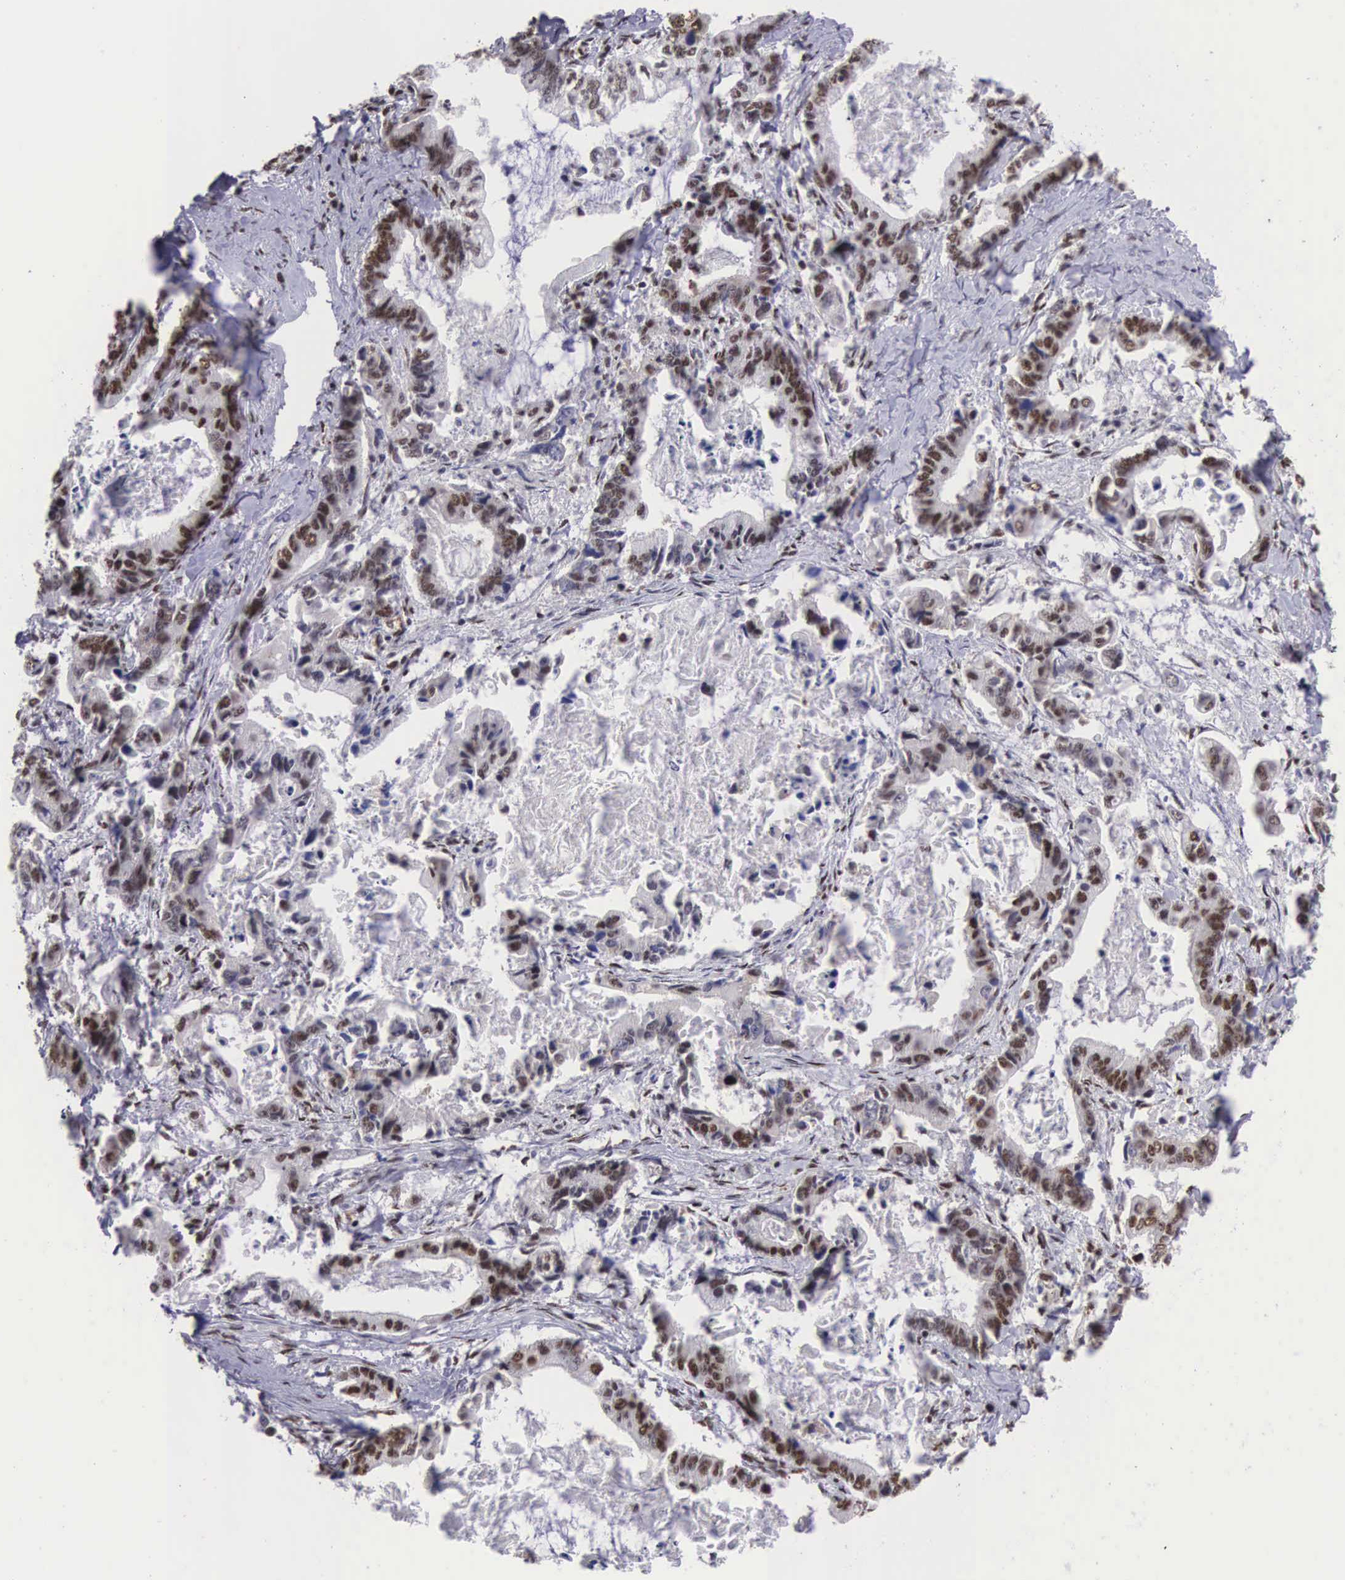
{"staining": {"intensity": "moderate", "quantity": ">75%", "location": "nuclear"}, "tissue": "stomach cancer", "cell_type": "Tumor cells", "image_type": "cancer", "snomed": [{"axis": "morphology", "description": "Adenocarcinoma, NOS"}, {"axis": "topography", "description": "Stomach, upper"}], "caption": "A medium amount of moderate nuclear expression is identified in approximately >75% of tumor cells in adenocarcinoma (stomach) tissue. (DAB (3,3'-diaminobenzidine) IHC with brightfield microscopy, high magnification).", "gene": "SF3A1", "patient": {"sex": "male", "age": 80}}